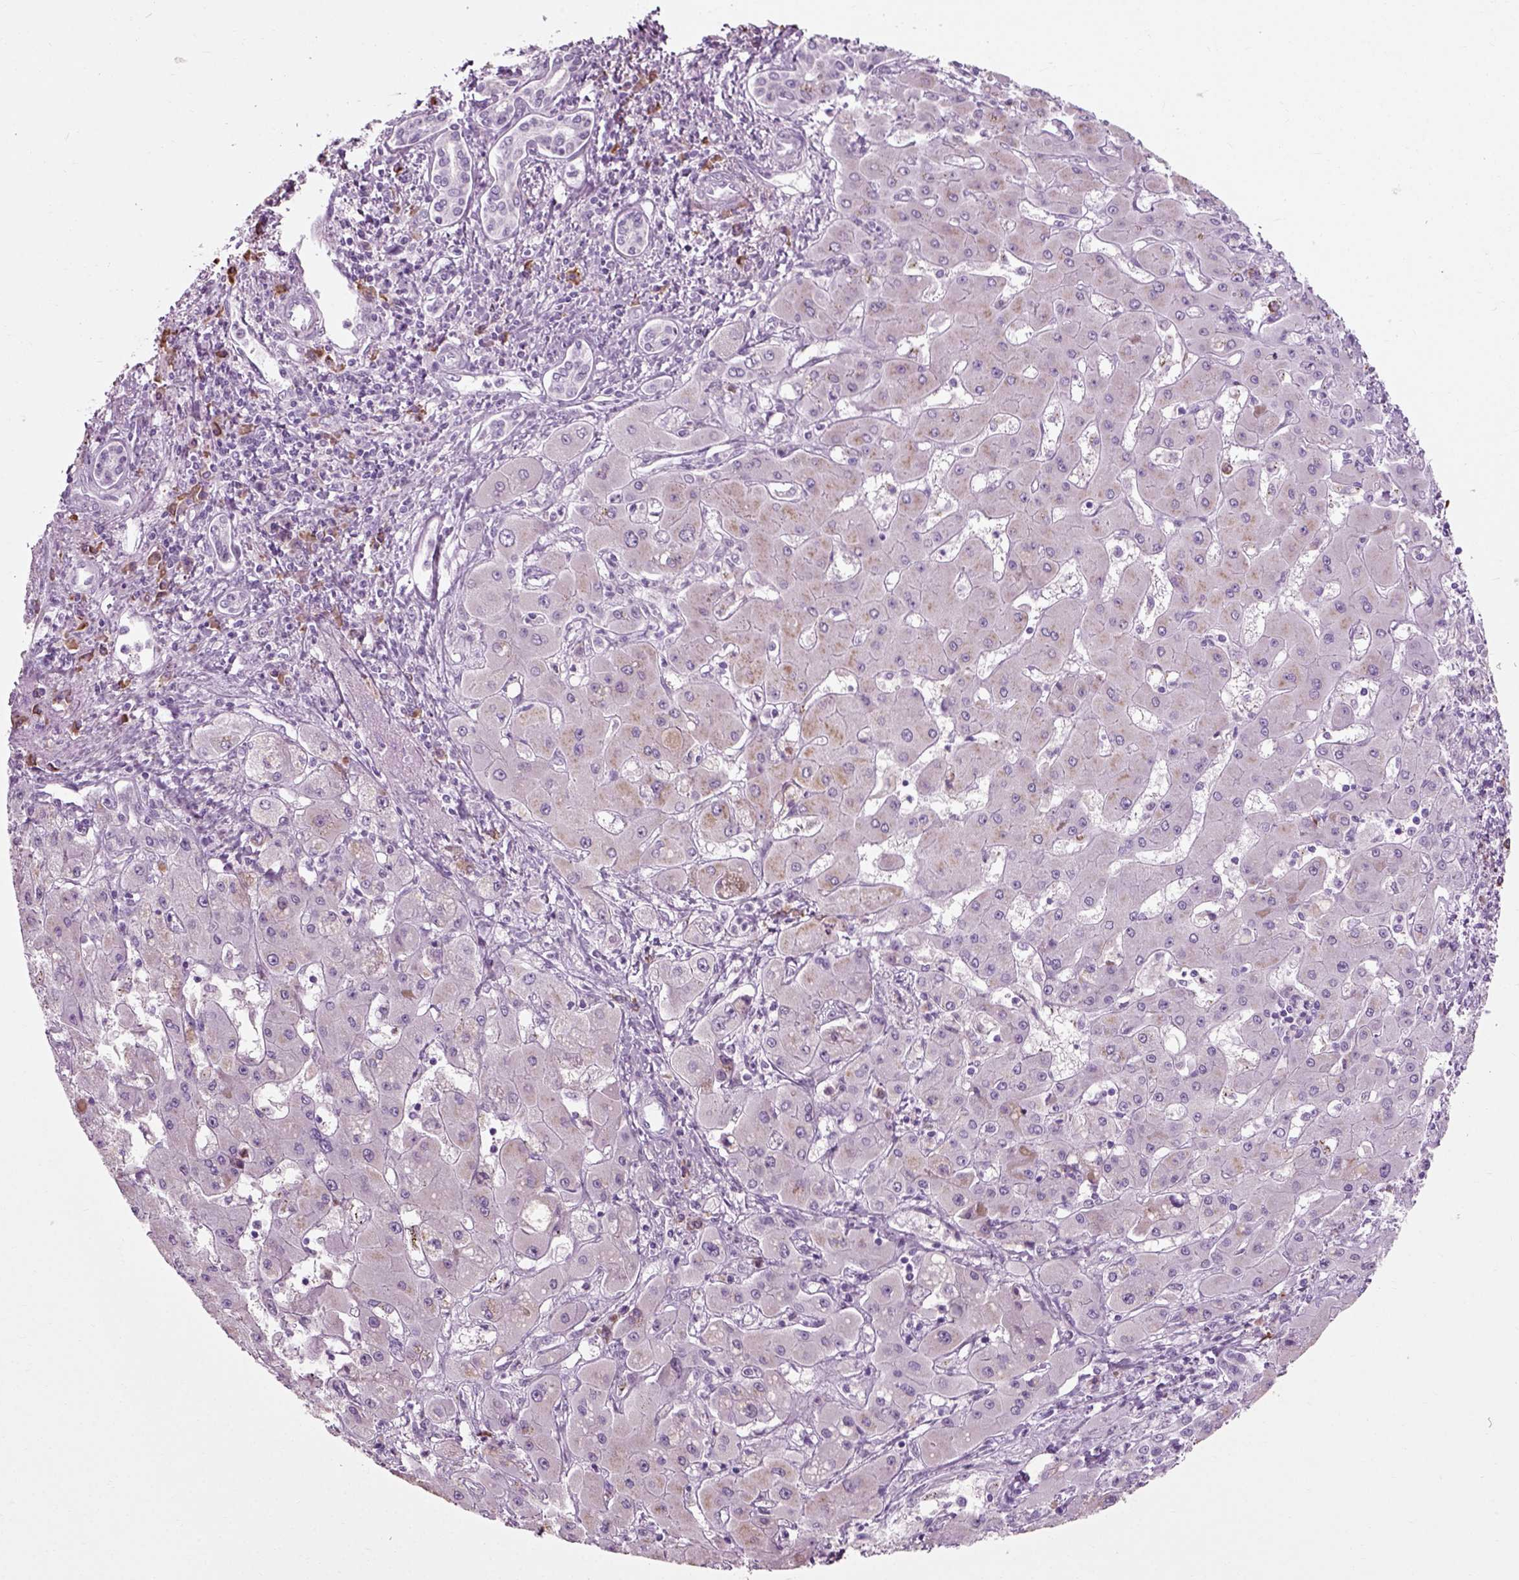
{"staining": {"intensity": "negative", "quantity": "none", "location": "none"}, "tissue": "liver cancer", "cell_type": "Tumor cells", "image_type": "cancer", "snomed": [{"axis": "morphology", "description": "Cholangiocarcinoma"}, {"axis": "topography", "description": "Liver"}], "caption": "This image is of cholangiocarcinoma (liver) stained with IHC to label a protein in brown with the nuclei are counter-stained blue. There is no staining in tumor cells.", "gene": "SLC26A8", "patient": {"sex": "male", "age": 67}}